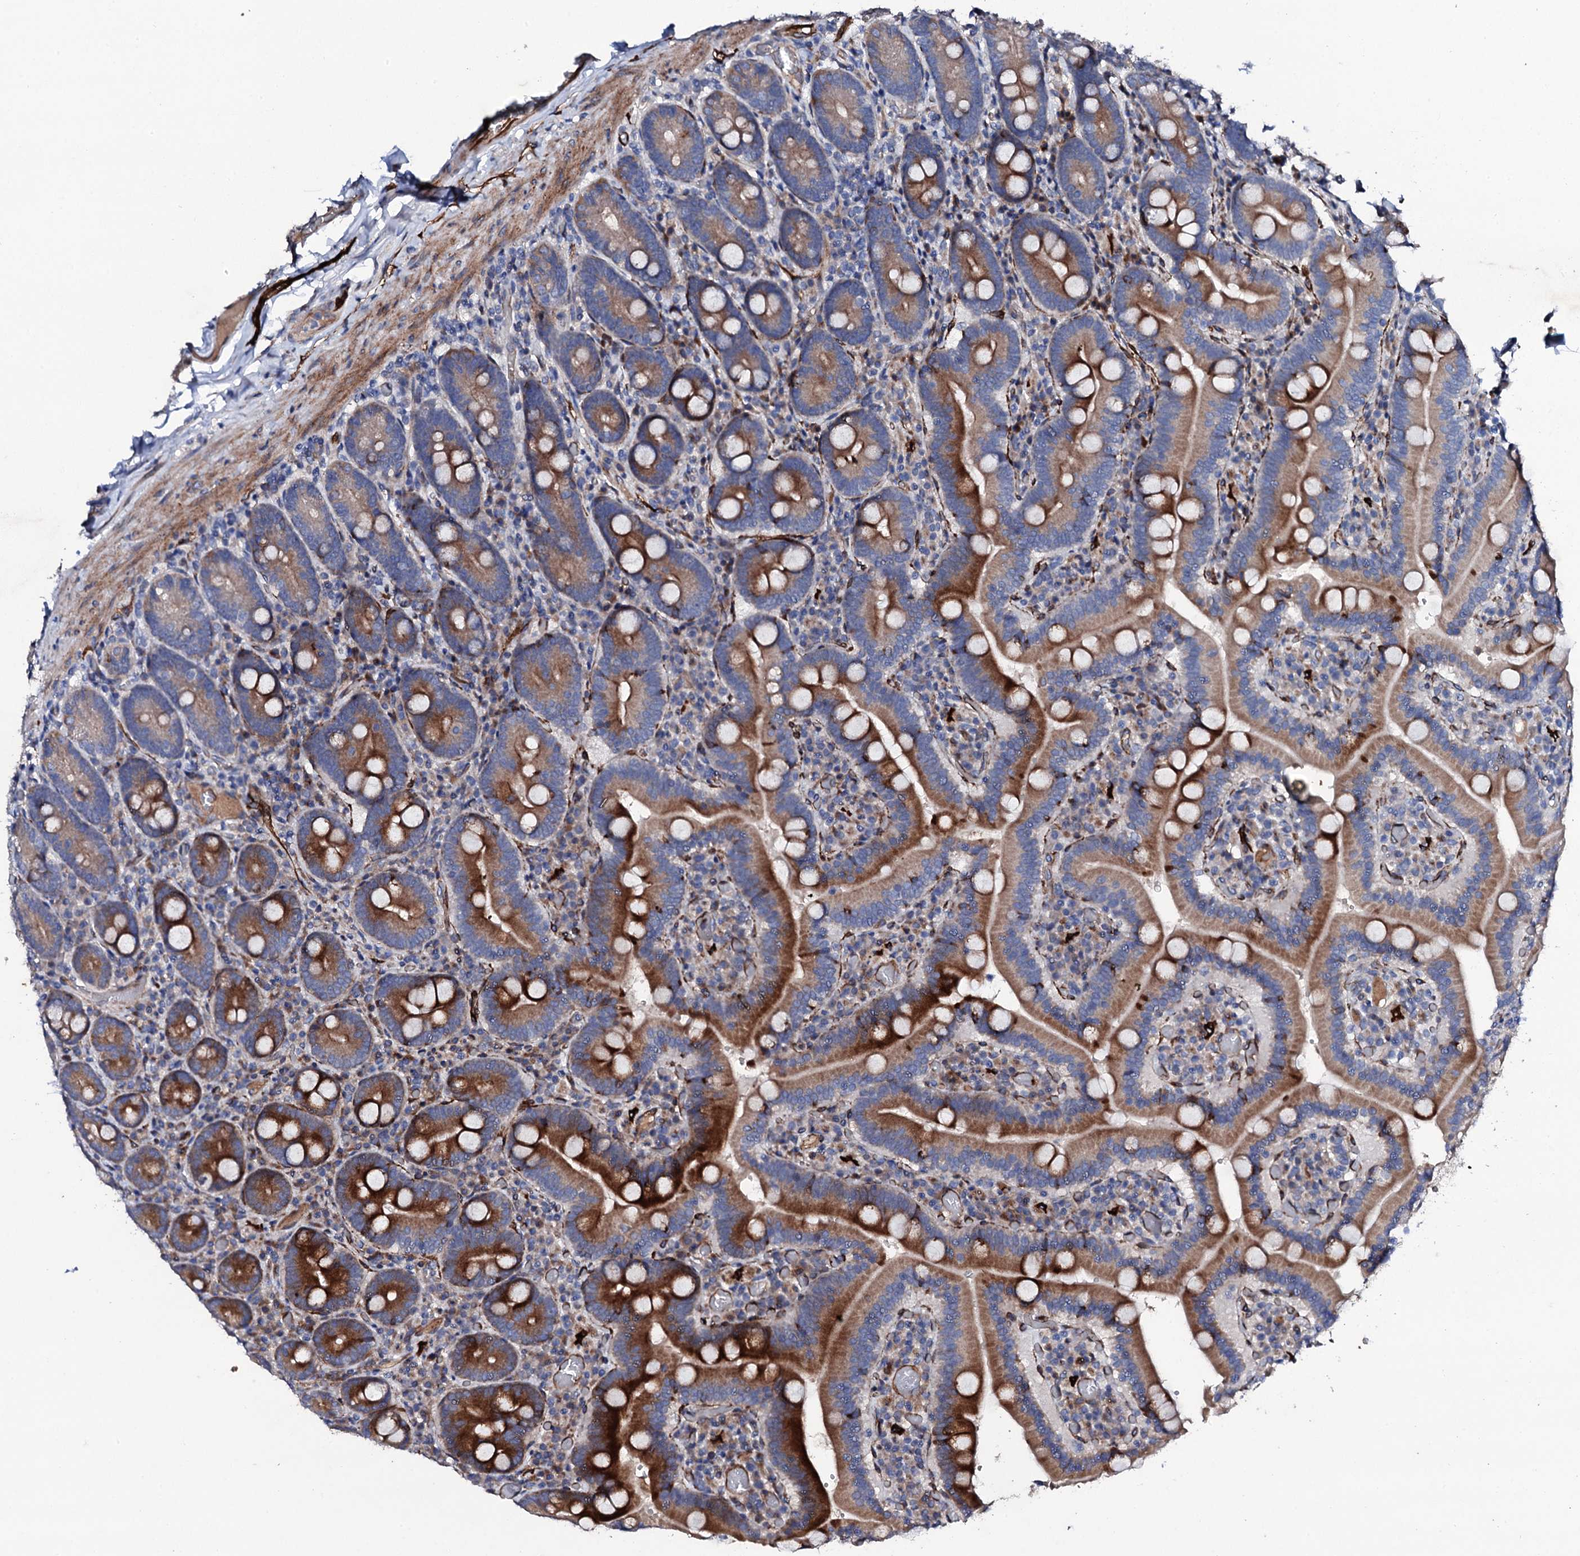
{"staining": {"intensity": "strong", "quantity": ">75%", "location": "cytoplasmic/membranous"}, "tissue": "duodenum", "cell_type": "Glandular cells", "image_type": "normal", "snomed": [{"axis": "morphology", "description": "Normal tissue, NOS"}, {"axis": "topography", "description": "Duodenum"}], "caption": "Normal duodenum reveals strong cytoplasmic/membranous expression in about >75% of glandular cells.", "gene": "DBX1", "patient": {"sex": "female", "age": 62}}